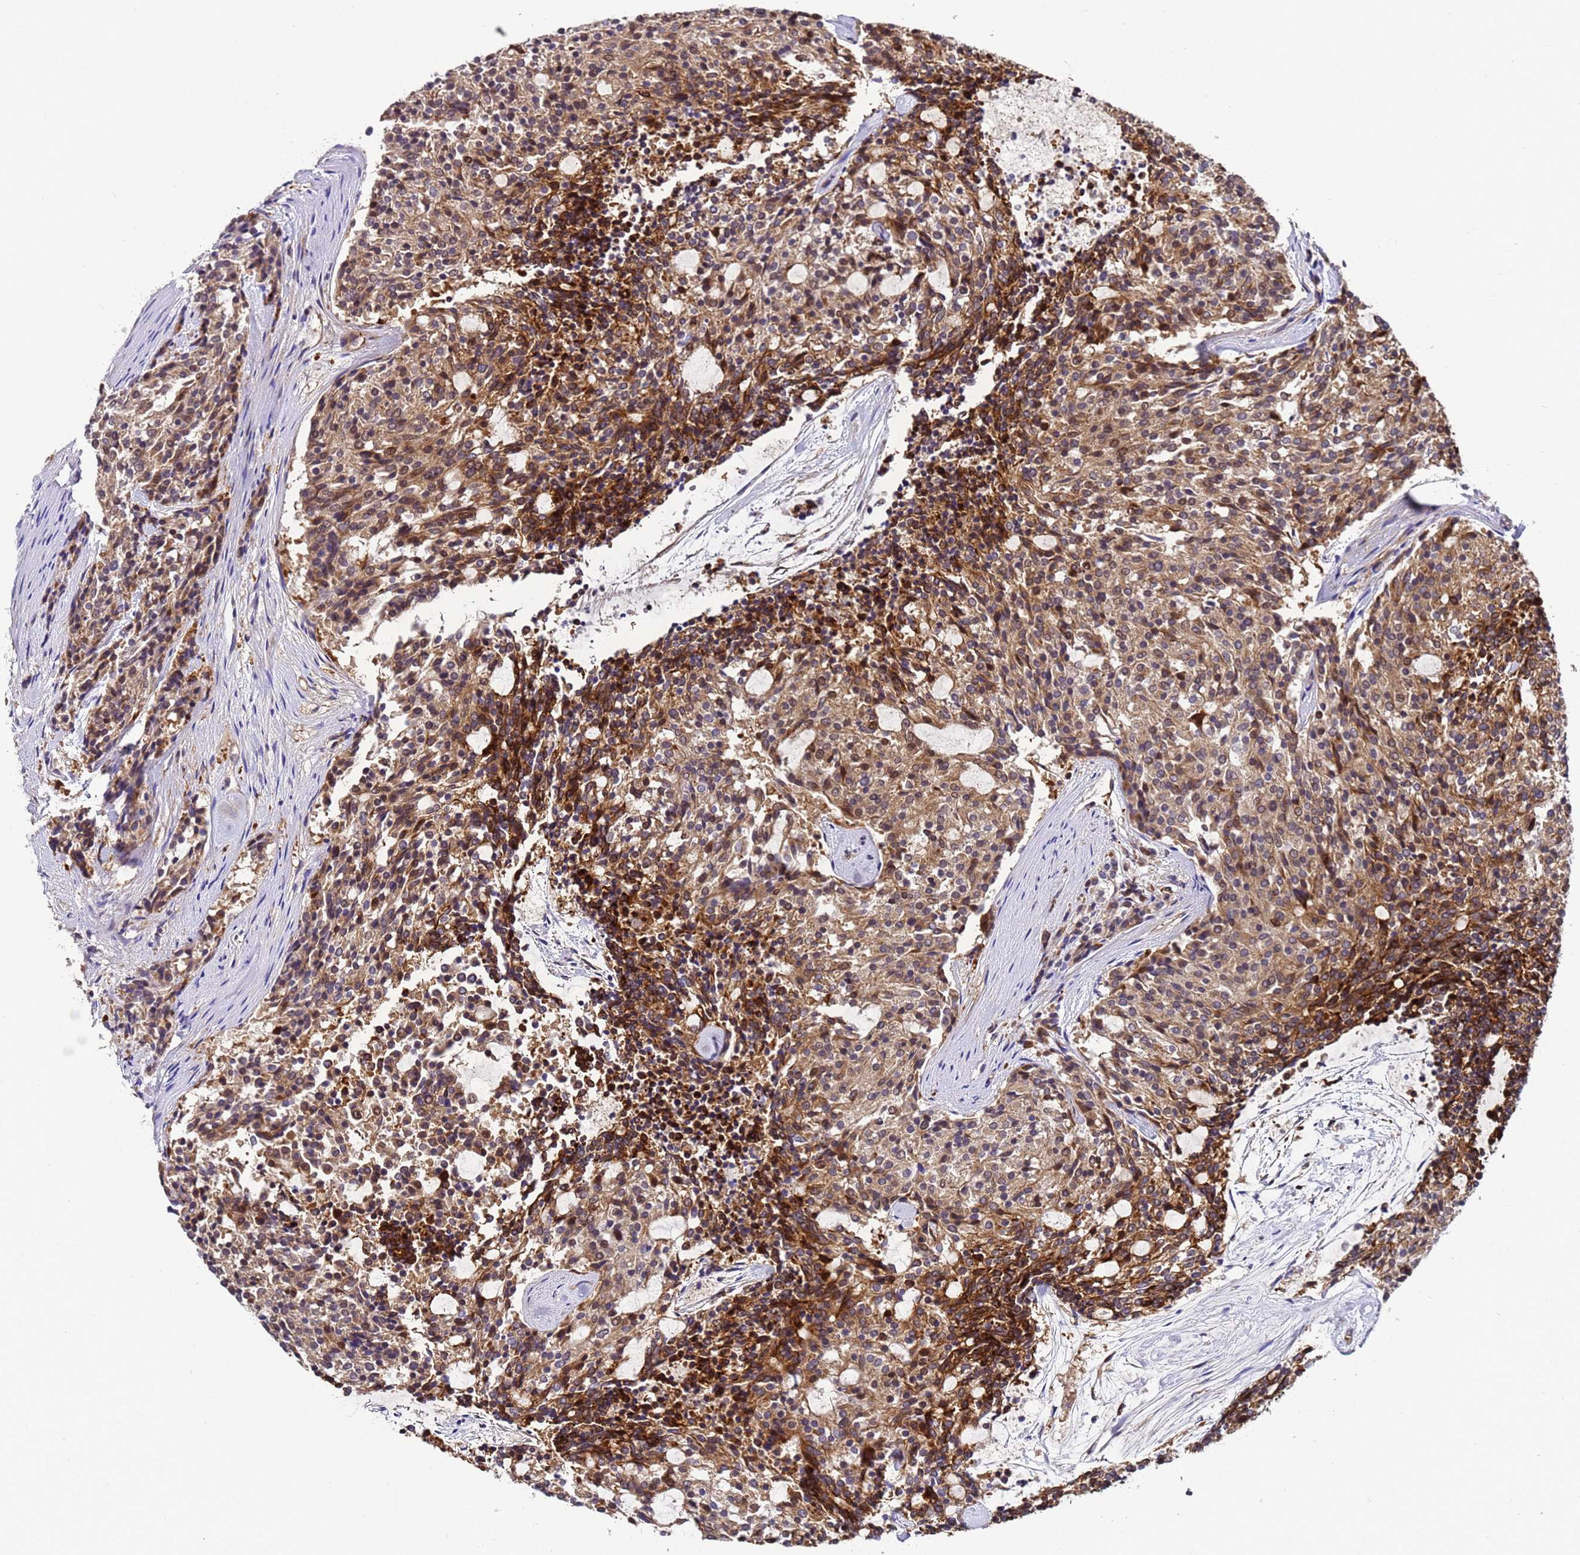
{"staining": {"intensity": "strong", "quantity": ">75%", "location": "cytoplasmic/membranous"}, "tissue": "carcinoid", "cell_type": "Tumor cells", "image_type": "cancer", "snomed": [{"axis": "morphology", "description": "Carcinoid, malignant, NOS"}, {"axis": "topography", "description": "Pancreas"}], "caption": "This image demonstrates carcinoid stained with IHC to label a protein in brown. The cytoplasmic/membranous of tumor cells show strong positivity for the protein. Nuclei are counter-stained blue.", "gene": "MOCS1", "patient": {"sex": "female", "age": 54}}